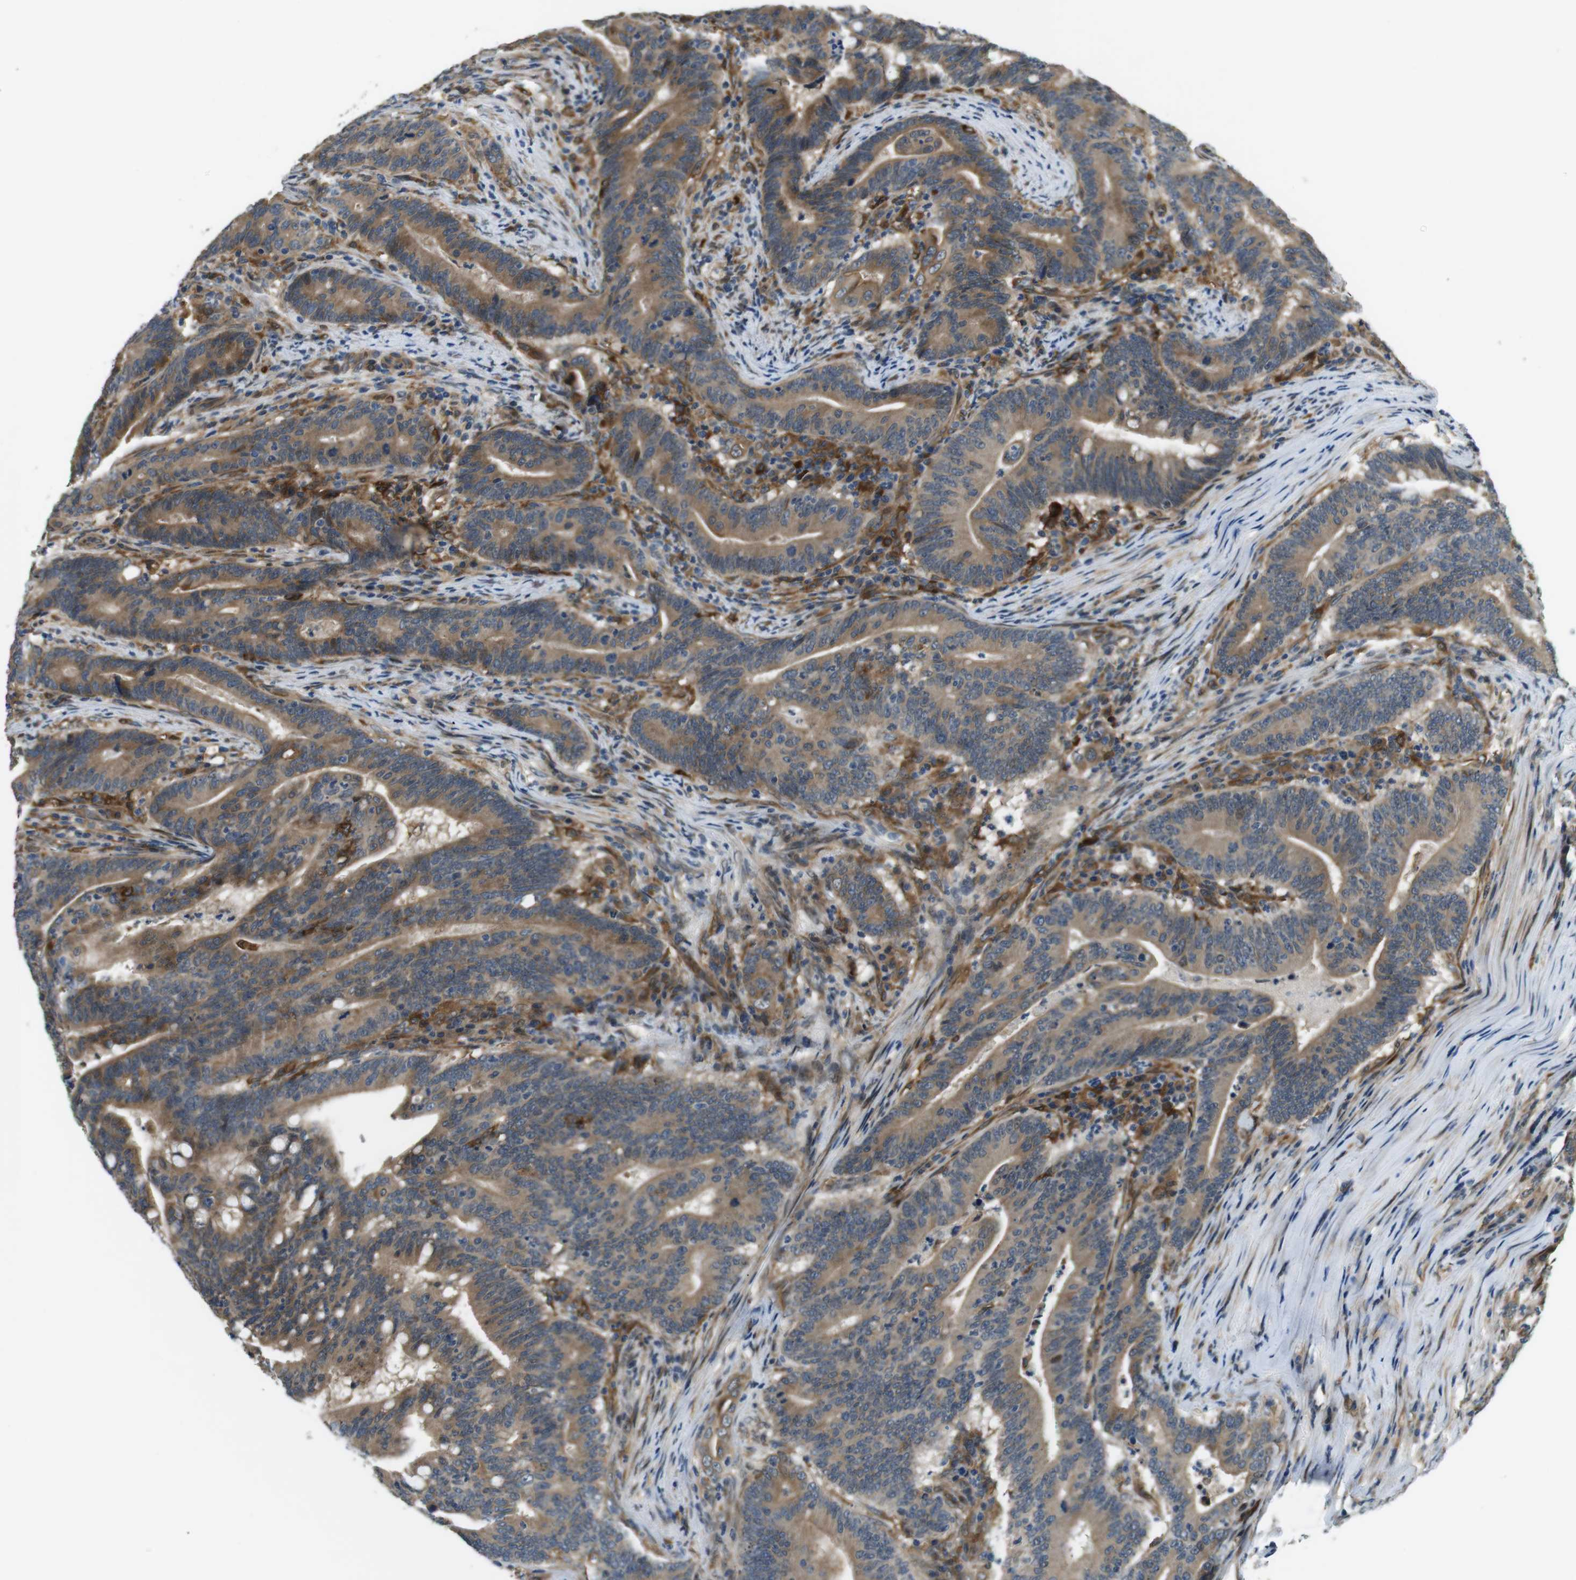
{"staining": {"intensity": "moderate", "quantity": ">75%", "location": "cytoplasmic/membranous"}, "tissue": "colorectal cancer", "cell_type": "Tumor cells", "image_type": "cancer", "snomed": [{"axis": "morphology", "description": "Normal tissue, NOS"}, {"axis": "morphology", "description": "Adenocarcinoma, NOS"}, {"axis": "topography", "description": "Colon"}], "caption": "Moderate cytoplasmic/membranous positivity is identified in approximately >75% of tumor cells in colorectal cancer (adenocarcinoma). (Stains: DAB in brown, nuclei in blue, Microscopy: brightfield microscopy at high magnification).", "gene": "PALD1", "patient": {"sex": "female", "age": 66}}